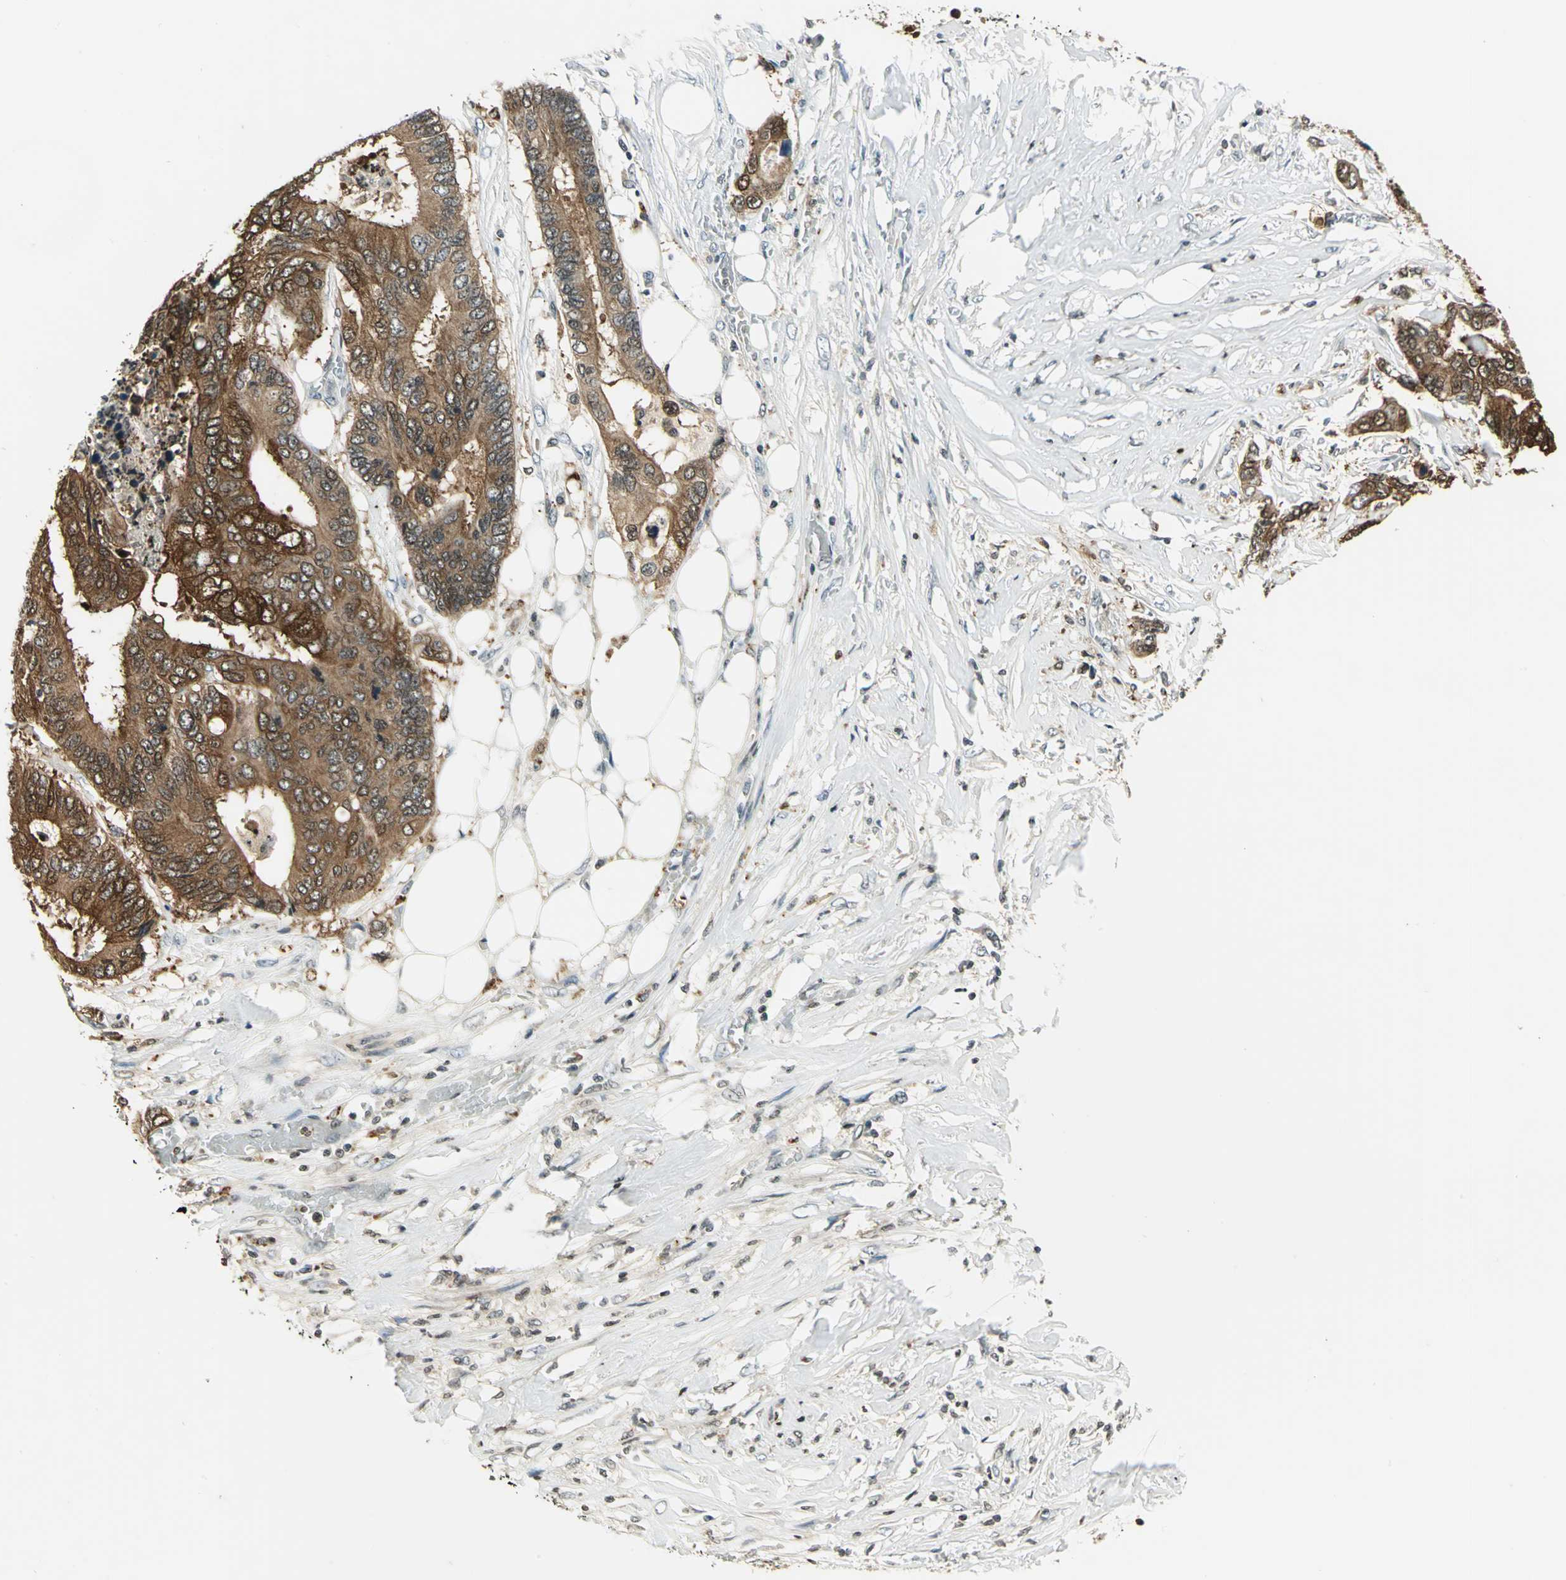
{"staining": {"intensity": "strong", "quantity": ">75%", "location": "cytoplasmic/membranous"}, "tissue": "colorectal cancer", "cell_type": "Tumor cells", "image_type": "cancer", "snomed": [{"axis": "morphology", "description": "Adenocarcinoma, NOS"}, {"axis": "topography", "description": "Rectum"}], "caption": "Protein staining of colorectal adenocarcinoma tissue reveals strong cytoplasmic/membranous positivity in approximately >75% of tumor cells.", "gene": "LGALS3", "patient": {"sex": "male", "age": 55}}